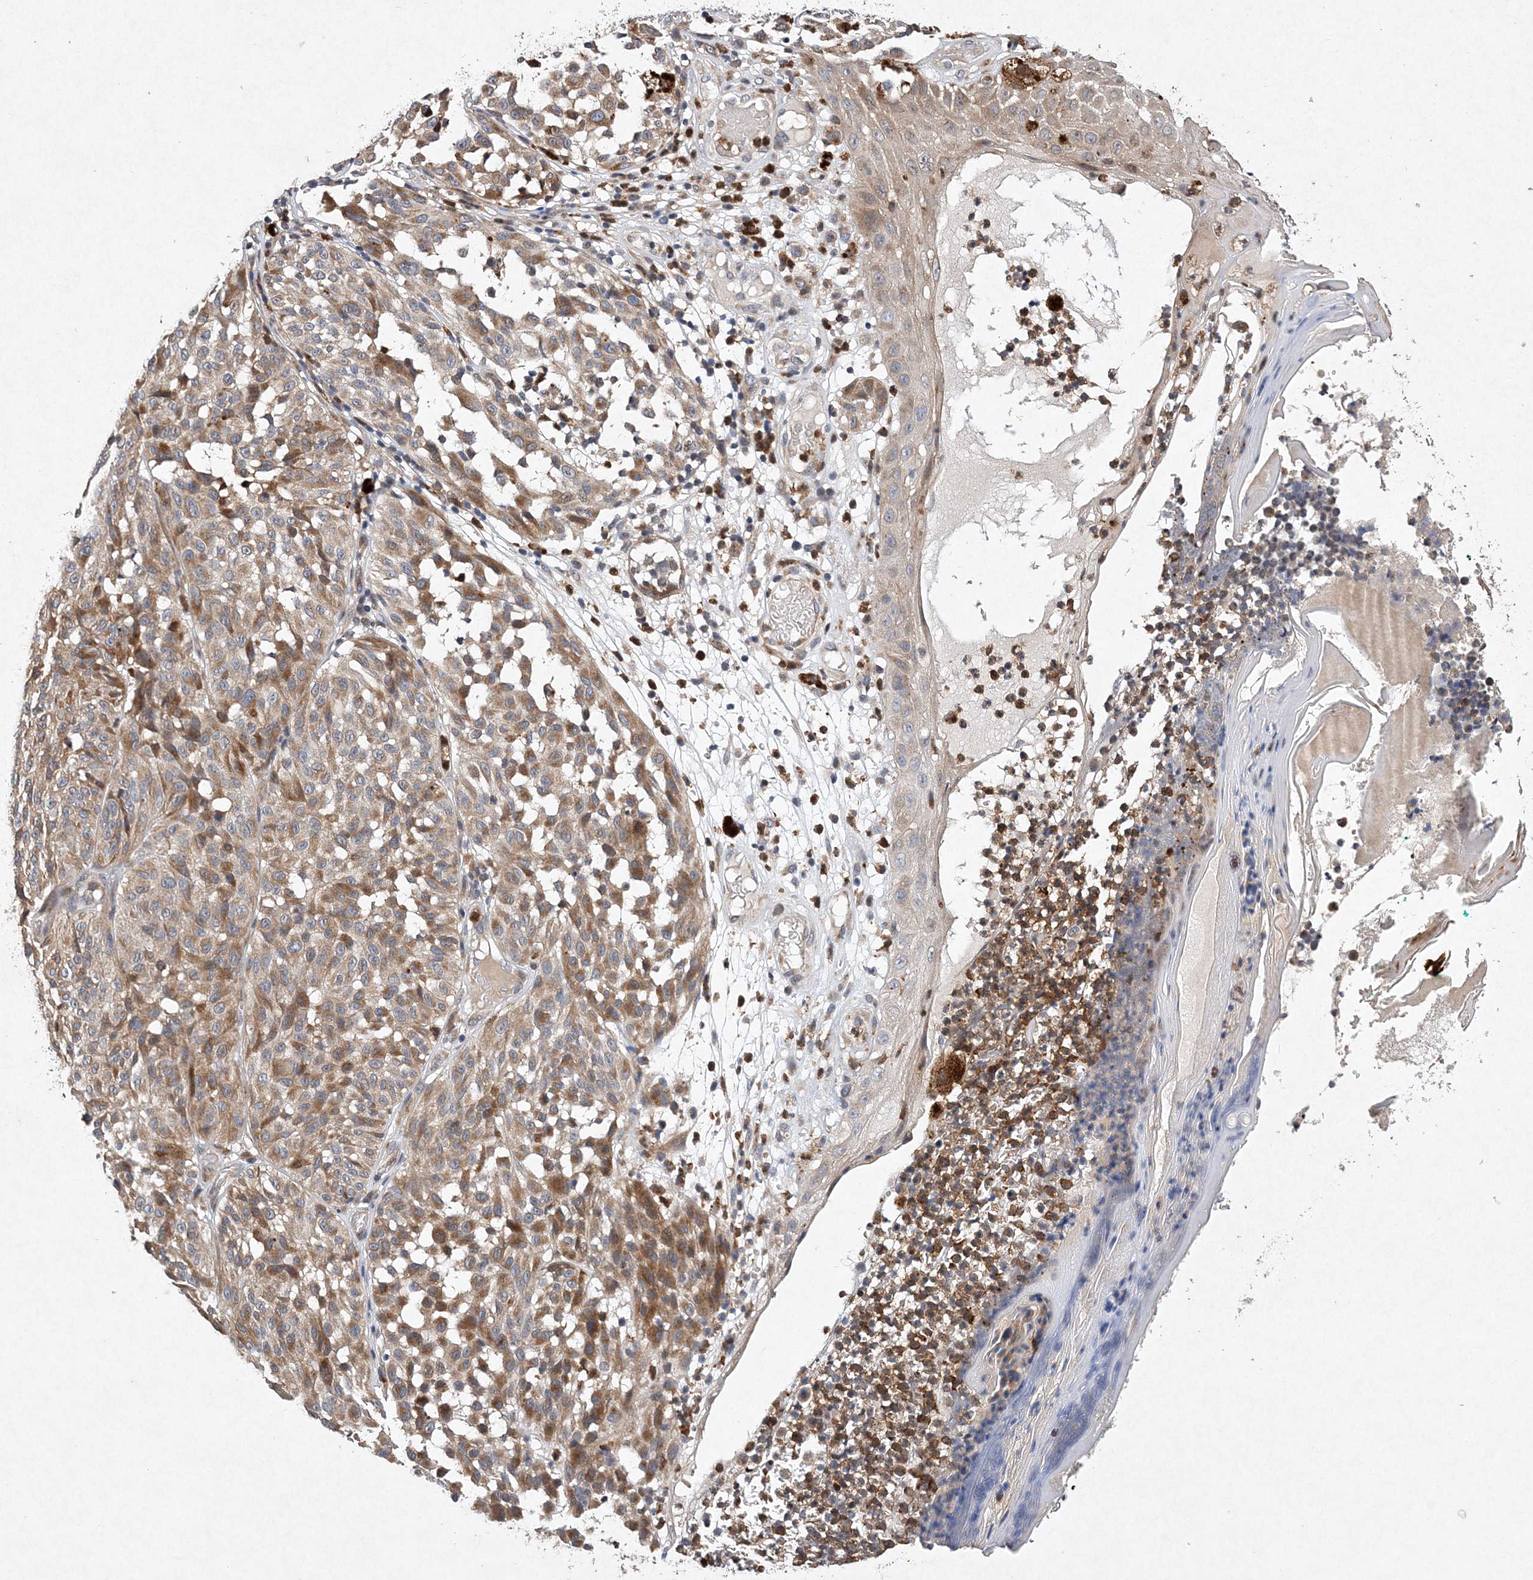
{"staining": {"intensity": "moderate", "quantity": ">75%", "location": "cytoplasmic/membranous"}, "tissue": "melanoma", "cell_type": "Tumor cells", "image_type": "cancer", "snomed": [{"axis": "morphology", "description": "Malignant melanoma, NOS"}, {"axis": "topography", "description": "Skin"}], "caption": "A brown stain shows moderate cytoplasmic/membranous expression of a protein in malignant melanoma tumor cells. (IHC, brightfield microscopy, high magnification).", "gene": "PROSER1", "patient": {"sex": "female", "age": 46}}